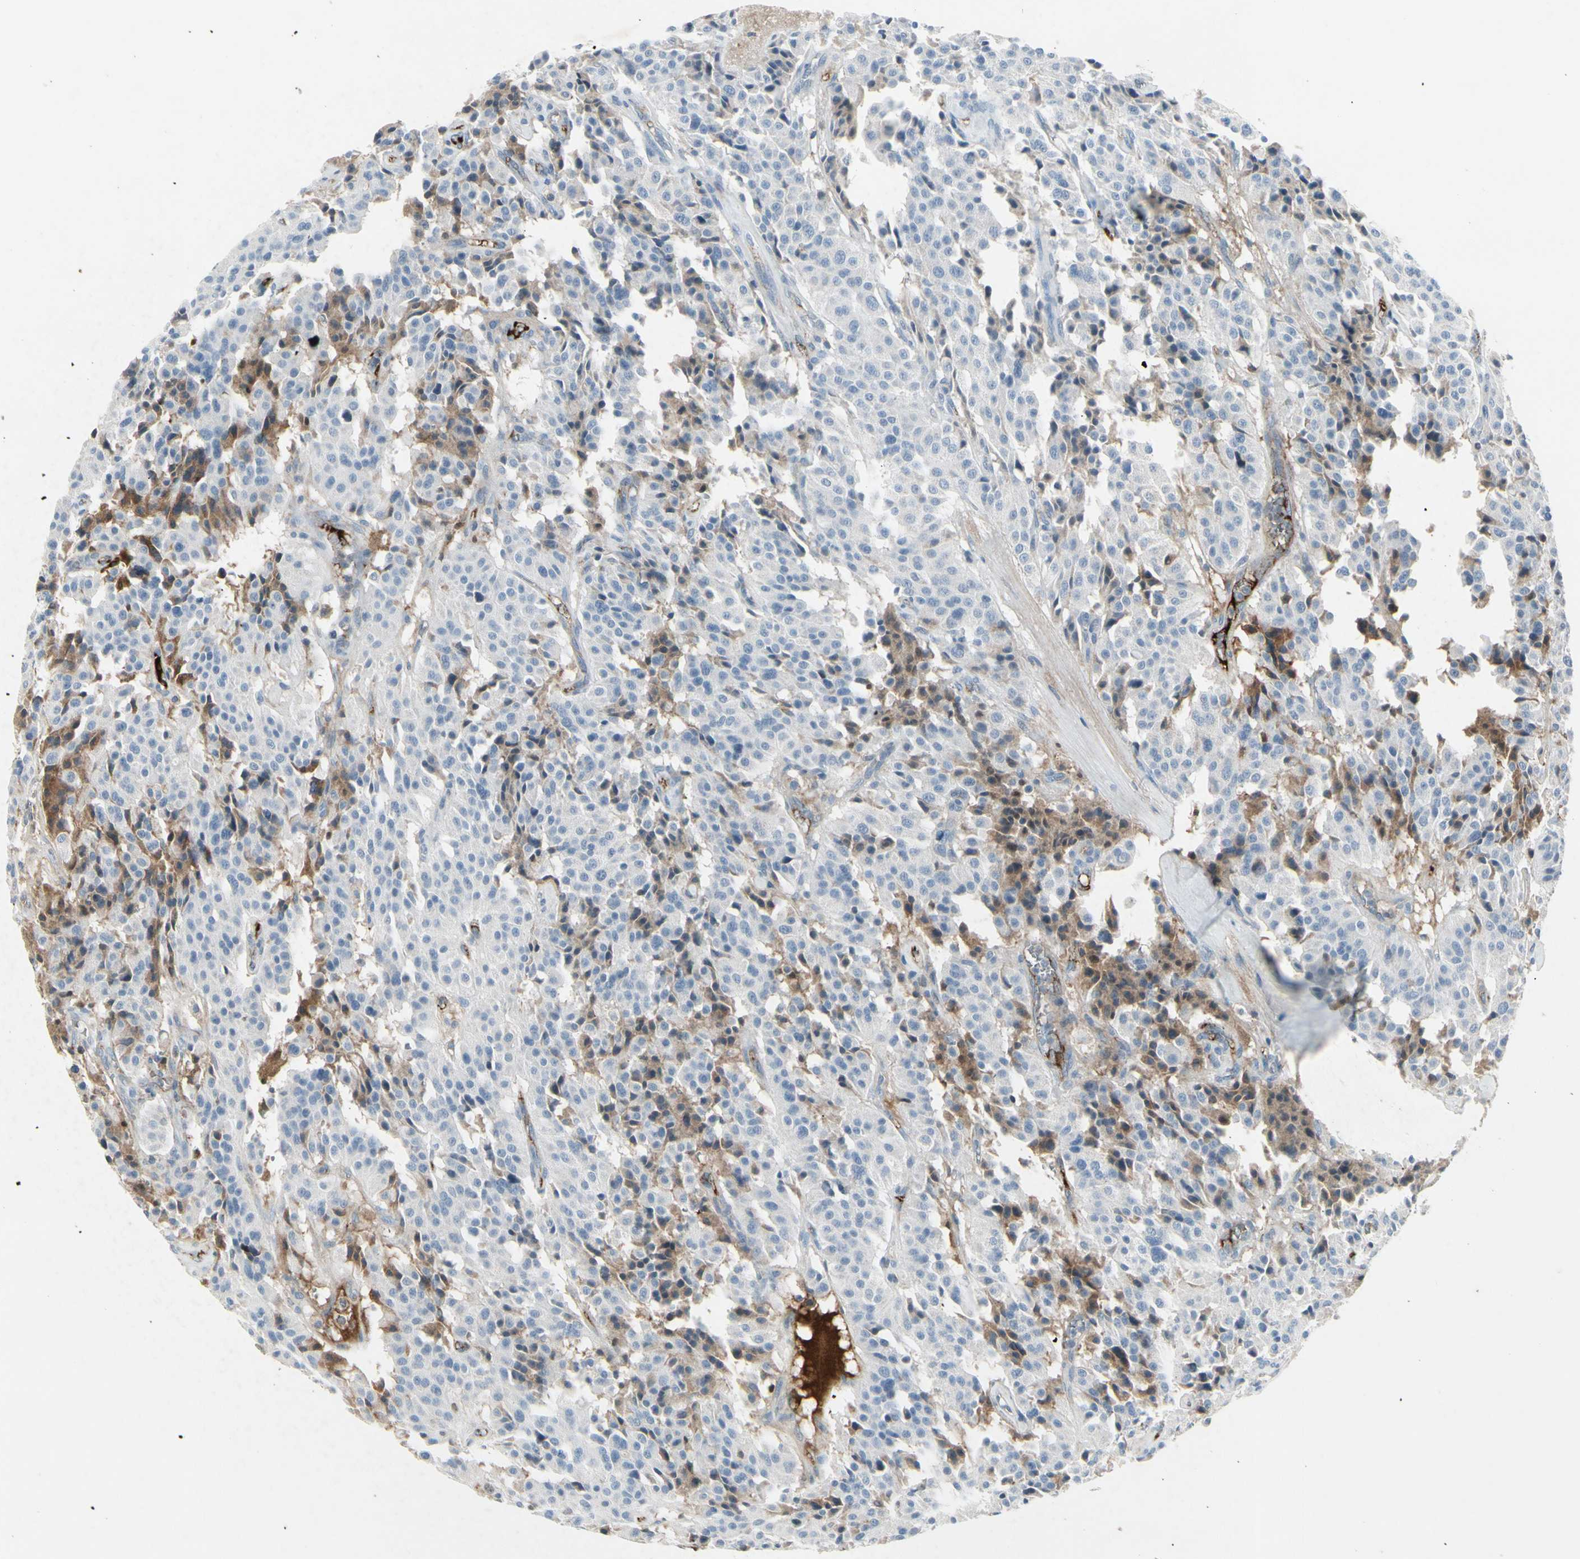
{"staining": {"intensity": "moderate", "quantity": "<25%", "location": "cytoplasmic/membranous"}, "tissue": "carcinoid", "cell_type": "Tumor cells", "image_type": "cancer", "snomed": [{"axis": "morphology", "description": "Carcinoid, malignant, NOS"}, {"axis": "topography", "description": "Lung"}], "caption": "An image showing moderate cytoplasmic/membranous staining in about <25% of tumor cells in carcinoid (malignant), as visualized by brown immunohistochemical staining.", "gene": "IGHM", "patient": {"sex": "male", "age": 30}}